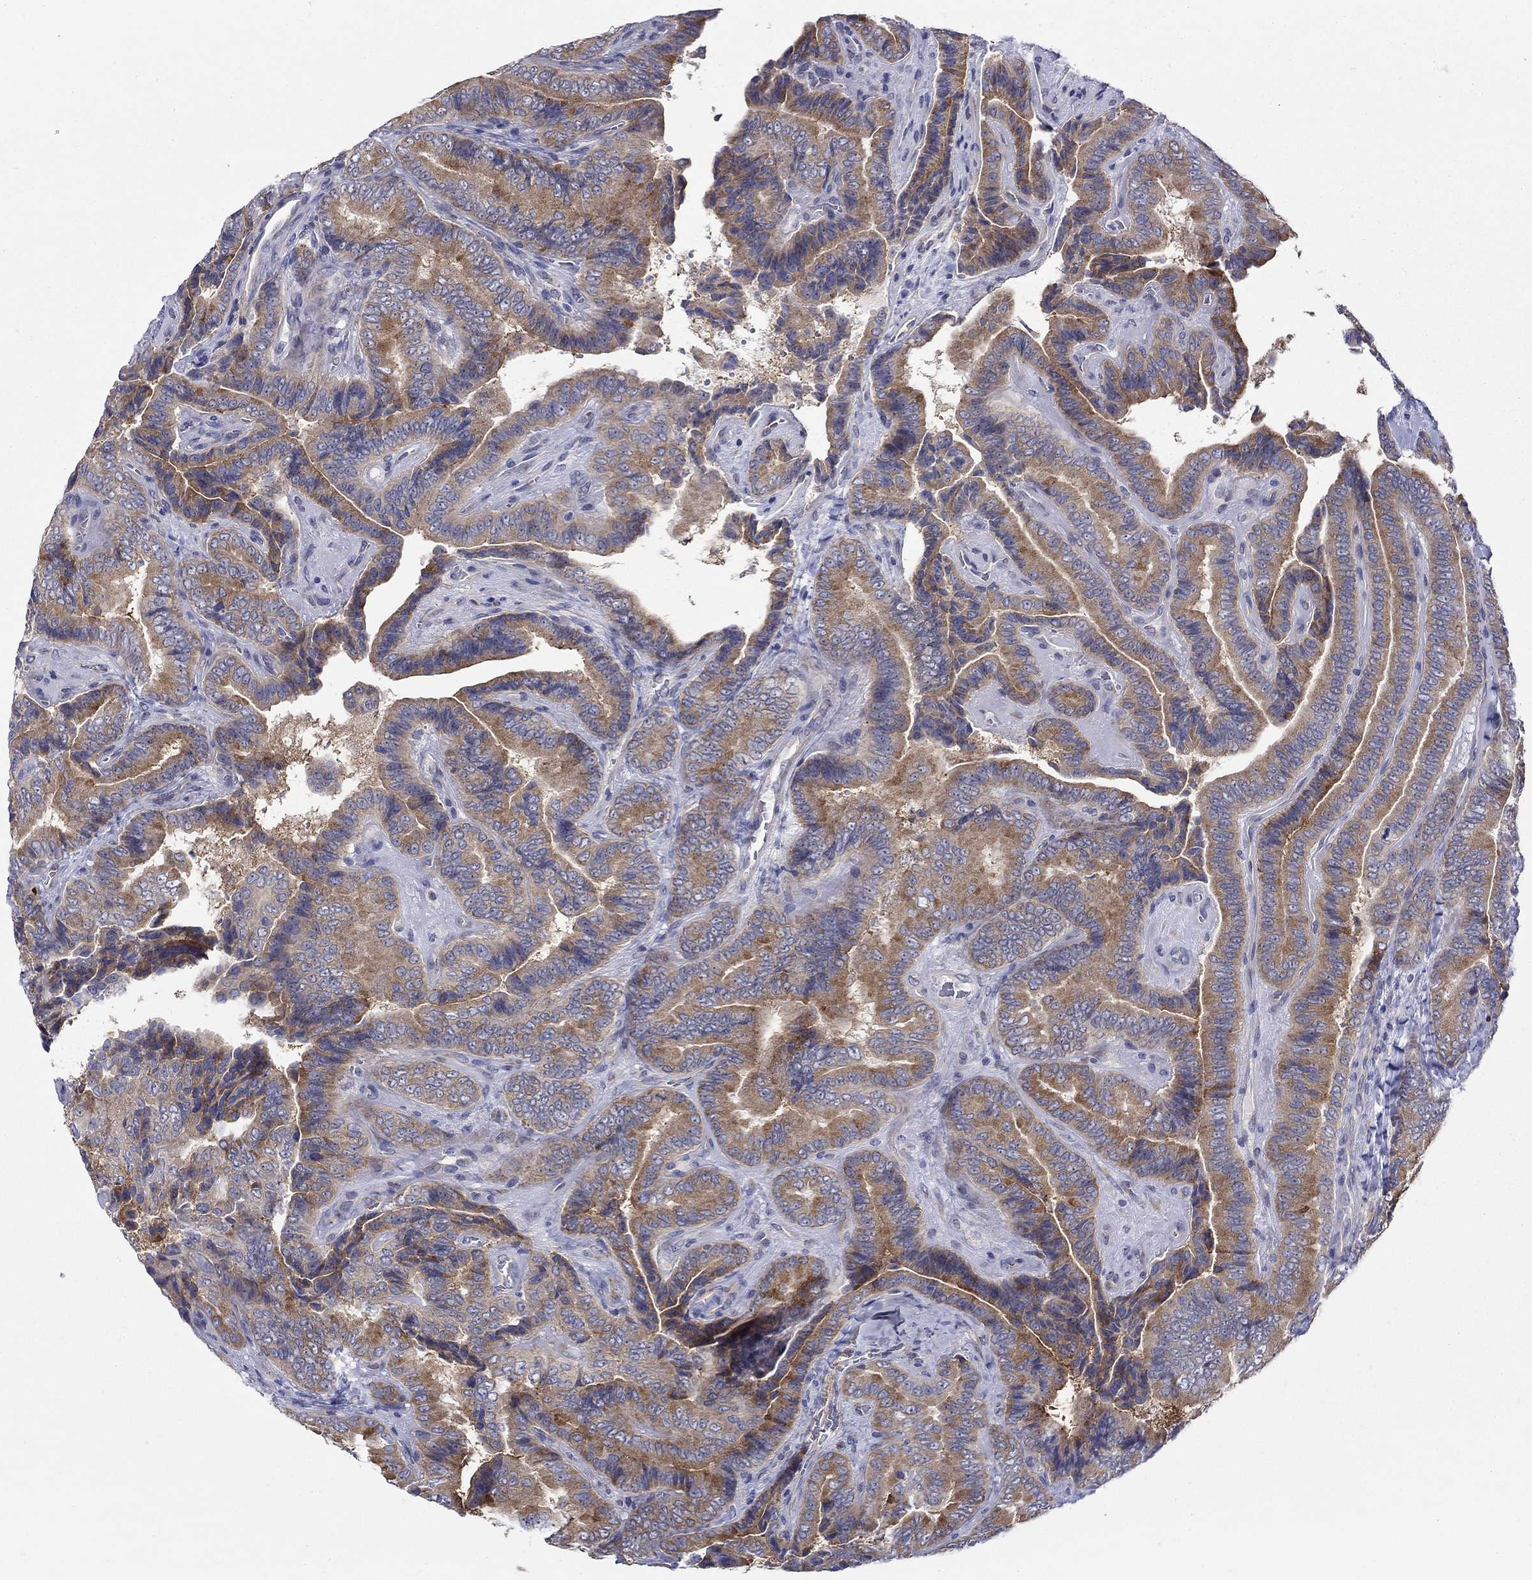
{"staining": {"intensity": "moderate", "quantity": ">75%", "location": "cytoplasmic/membranous"}, "tissue": "thyroid cancer", "cell_type": "Tumor cells", "image_type": "cancer", "snomed": [{"axis": "morphology", "description": "Papillary adenocarcinoma, NOS"}, {"axis": "topography", "description": "Thyroid gland"}], "caption": "Protein analysis of thyroid papillary adenocarcinoma tissue shows moderate cytoplasmic/membranous staining in approximately >75% of tumor cells.", "gene": "QRFPR", "patient": {"sex": "male", "age": 61}}